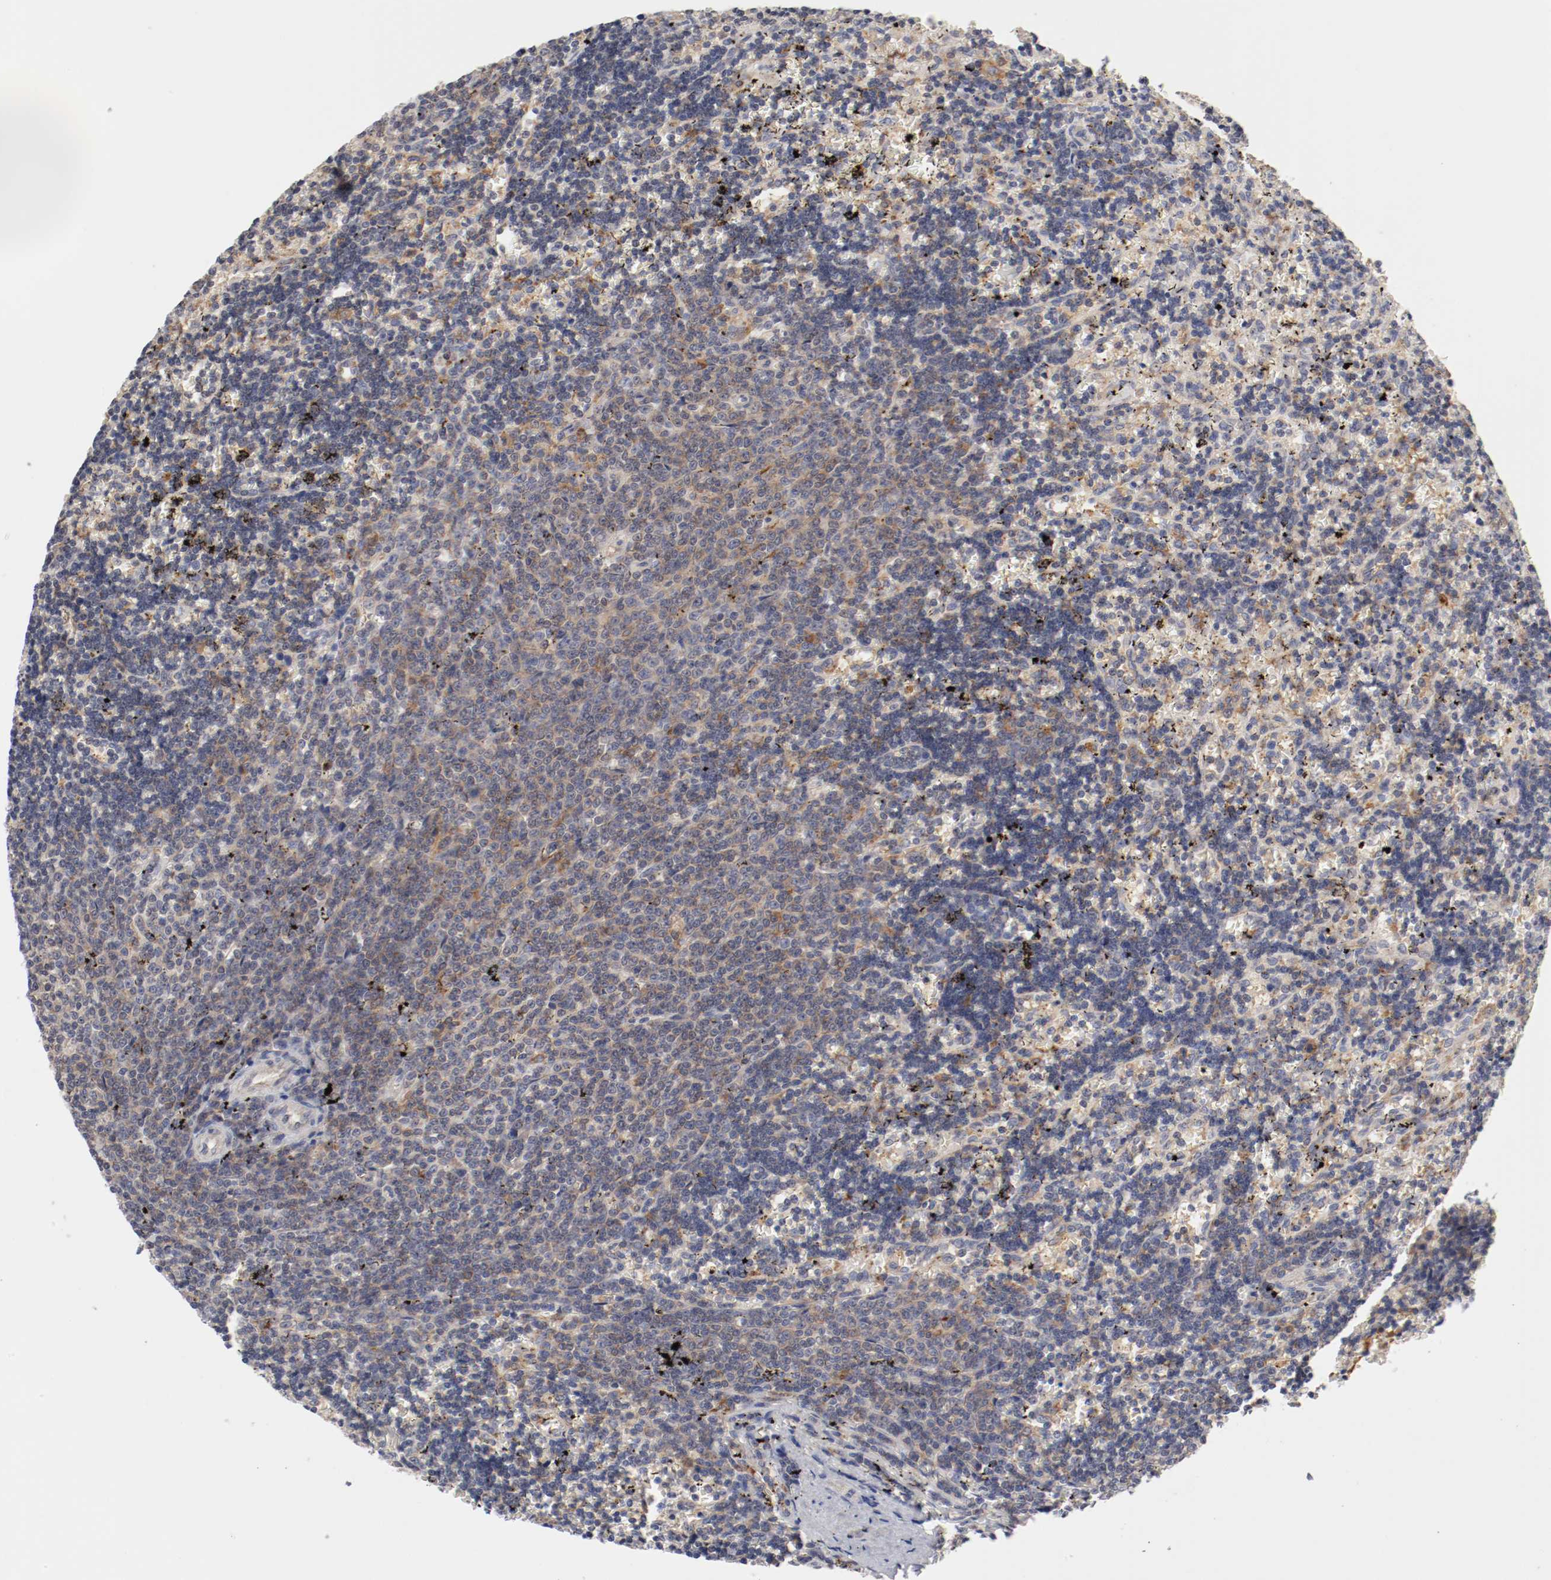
{"staining": {"intensity": "weak", "quantity": "25%-75%", "location": "cytoplasmic/membranous"}, "tissue": "lymphoma", "cell_type": "Tumor cells", "image_type": "cancer", "snomed": [{"axis": "morphology", "description": "Malignant lymphoma, non-Hodgkin's type, Low grade"}, {"axis": "topography", "description": "Spleen"}], "caption": "Tumor cells show low levels of weak cytoplasmic/membranous positivity in approximately 25%-75% of cells in low-grade malignant lymphoma, non-Hodgkin's type. (DAB (3,3'-diaminobenzidine) IHC with brightfield microscopy, high magnification).", "gene": "CBL", "patient": {"sex": "male", "age": 60}}